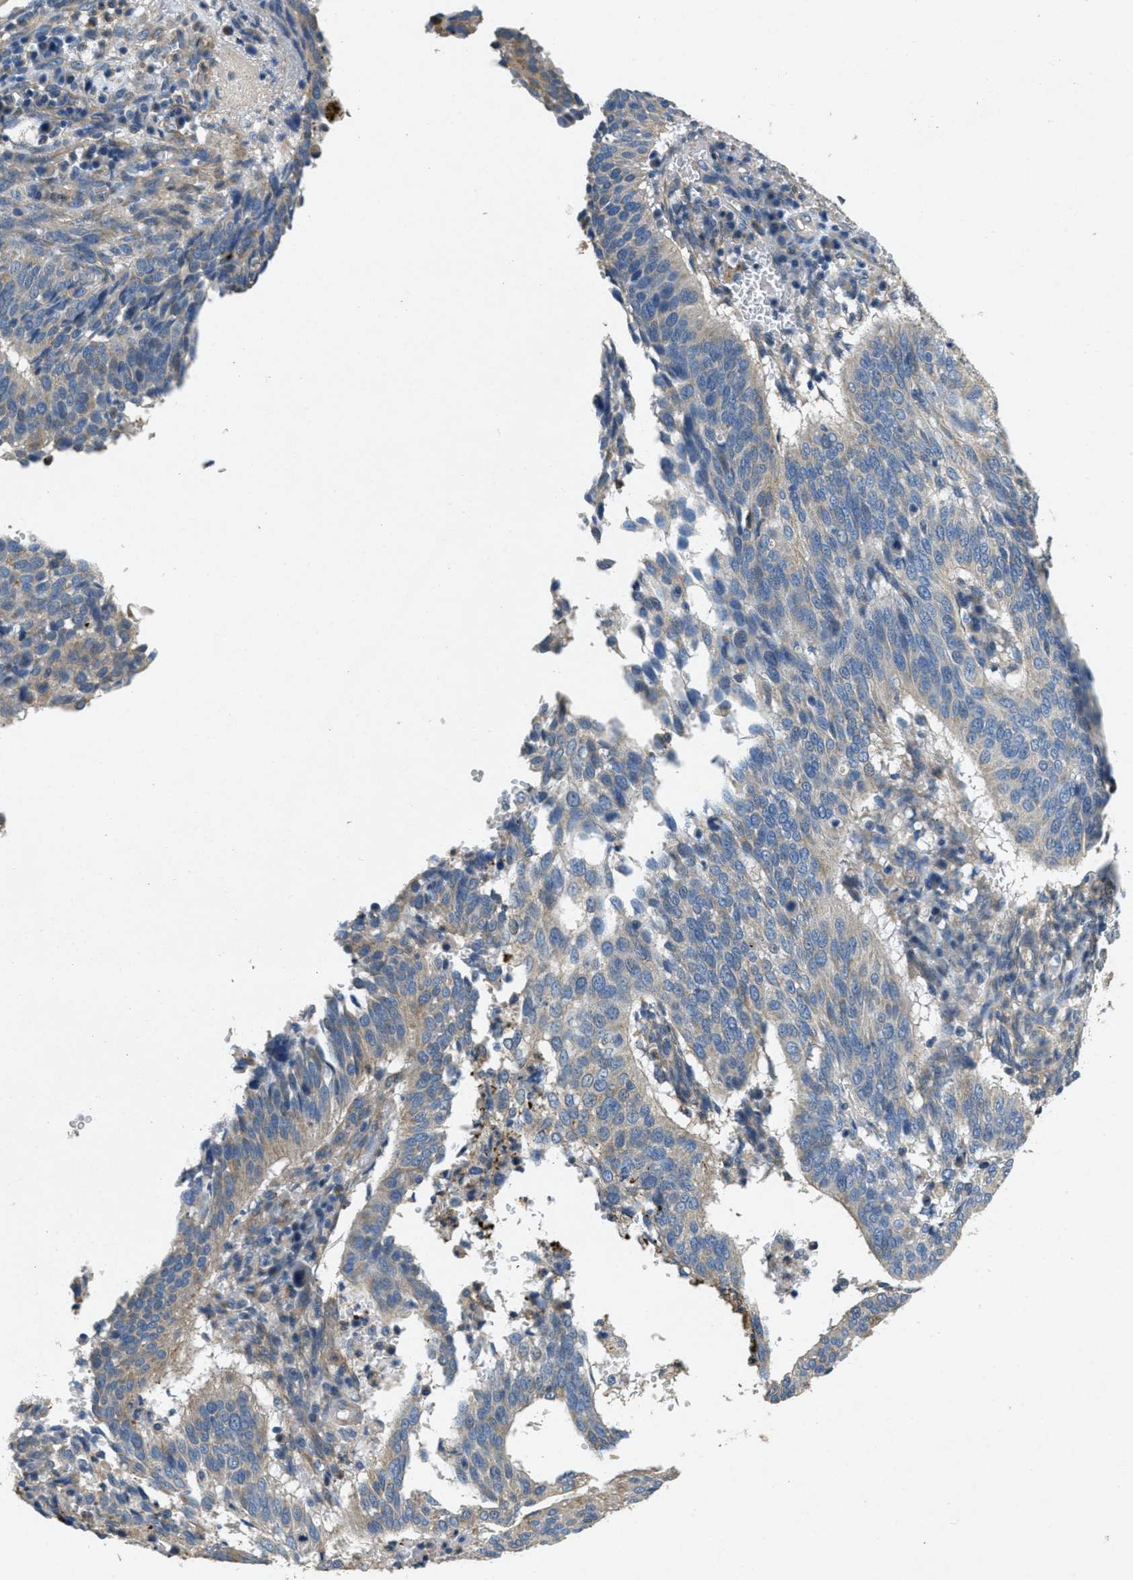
{"staining": {"intensity": "negative", "quantity": "none", "location": "none"}, "tissue": "cervical cancer", "cell_type": "Tumor cells", "image_type": "cancer", "snomed": [{"axis": "morphology", "description": "Normal tissue, NOS"}, {"axis": "morphology", "description": "Squamous cell carcinoma, NOS"}, {"axis": "topography", "description": "Cervix"}], "caption": "A micrograph of human cervical cancer (squamous cell carcinoma) is negative for staining in tumor cells.", "gene": "TOMM70", "patient": {"sex": "female", "age": 39}}